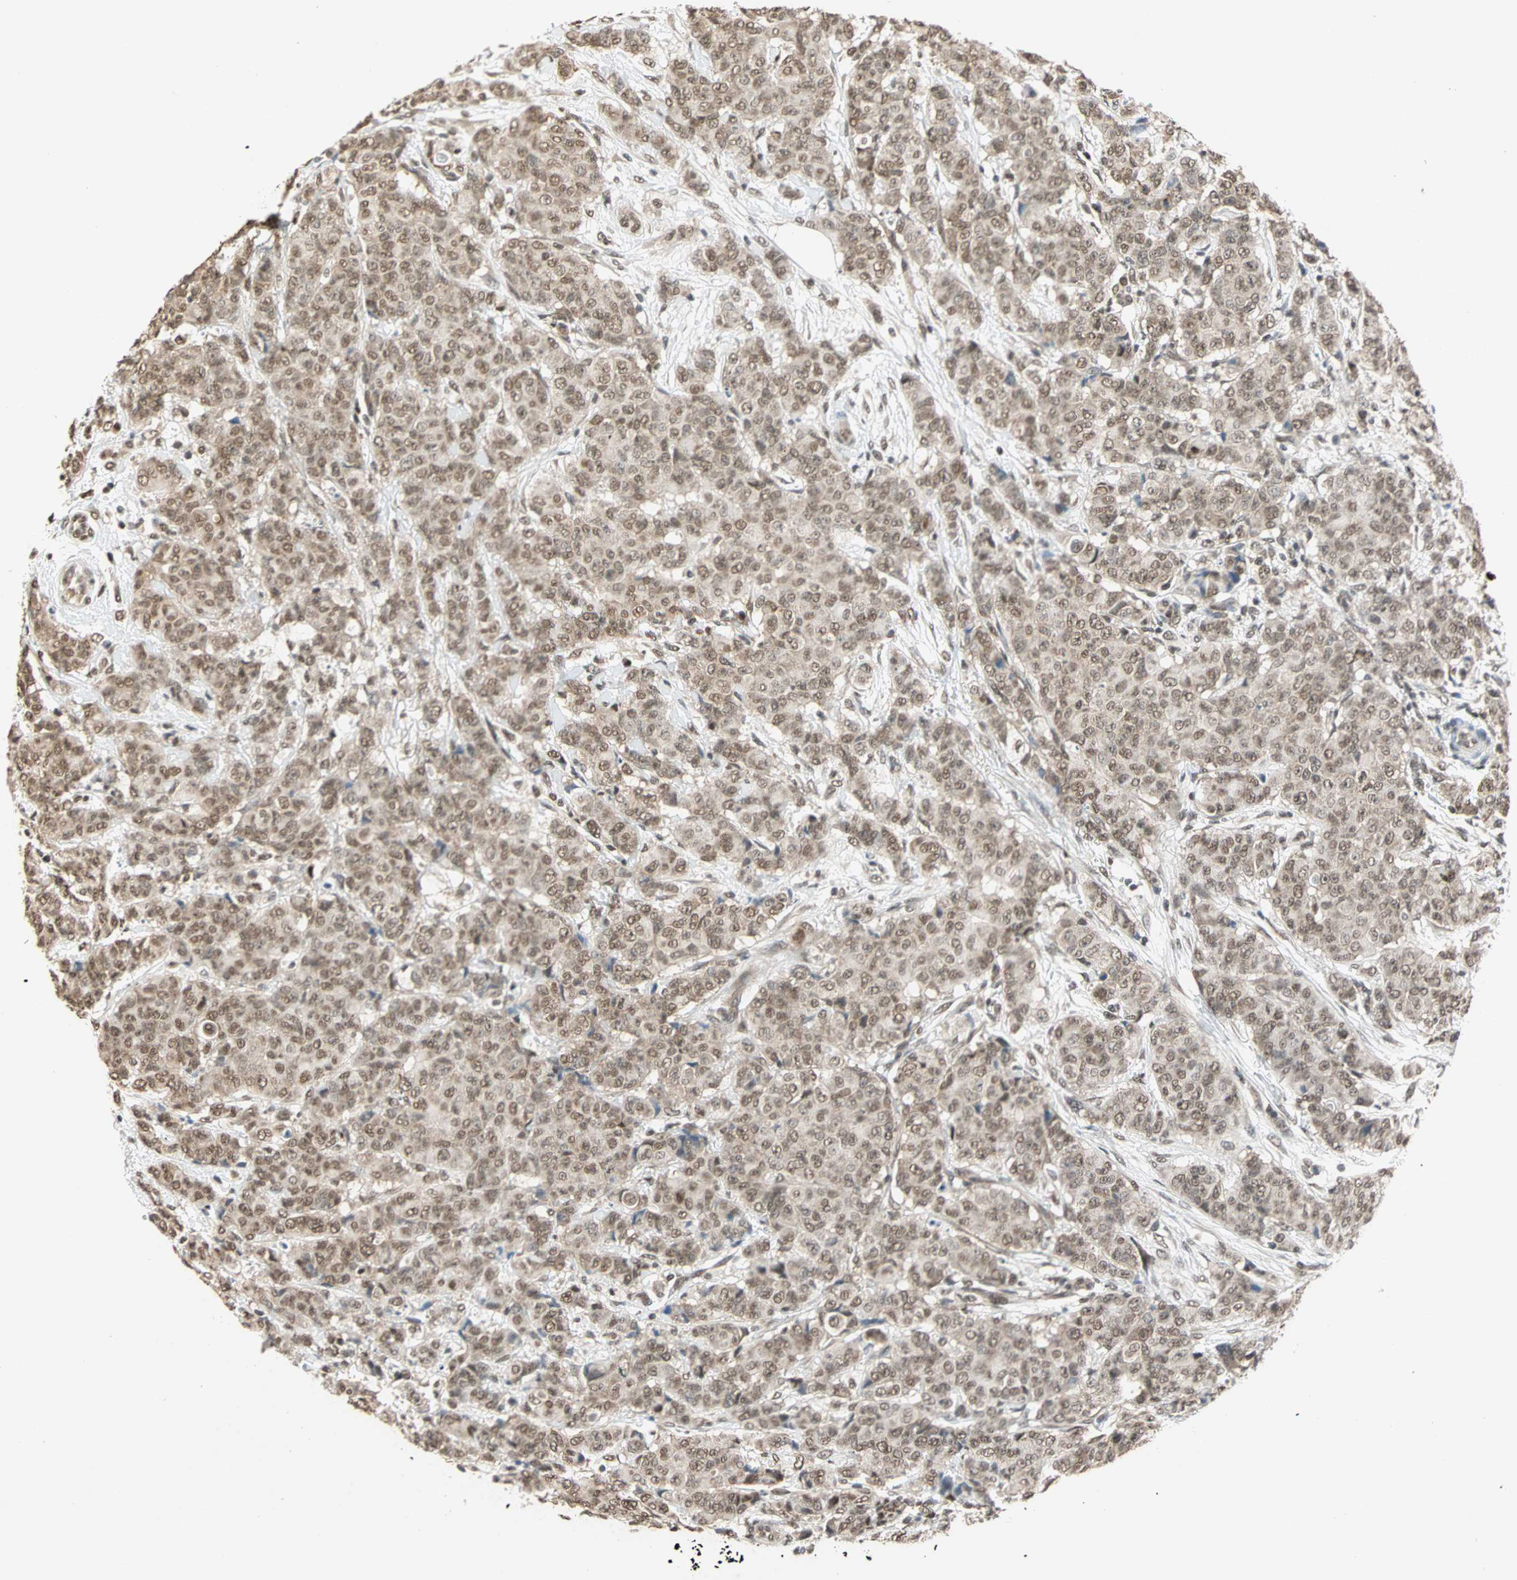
{"staining": {"intensity": "moderate", "quantity": ">75%", "location": "nuclear"}, "tissue": "breast cancer", "cell_type": "Tumor cells", "image_type": "cancer", "snomed": [{"axis": "morphology", "description": "Duct carcinoma"}, {"axis": "topography", "description": "Breast"}], "caption": "An immunohistochemistry (IHC) histopathology image of neoplastic tissue is shown. Protein staining in brown shows moderate nuclear positivity in breast invasive ductal carcinoma within tumor cells.", "gene": "DAZAP1", "patient": {"sex": "female", "age": 40}}